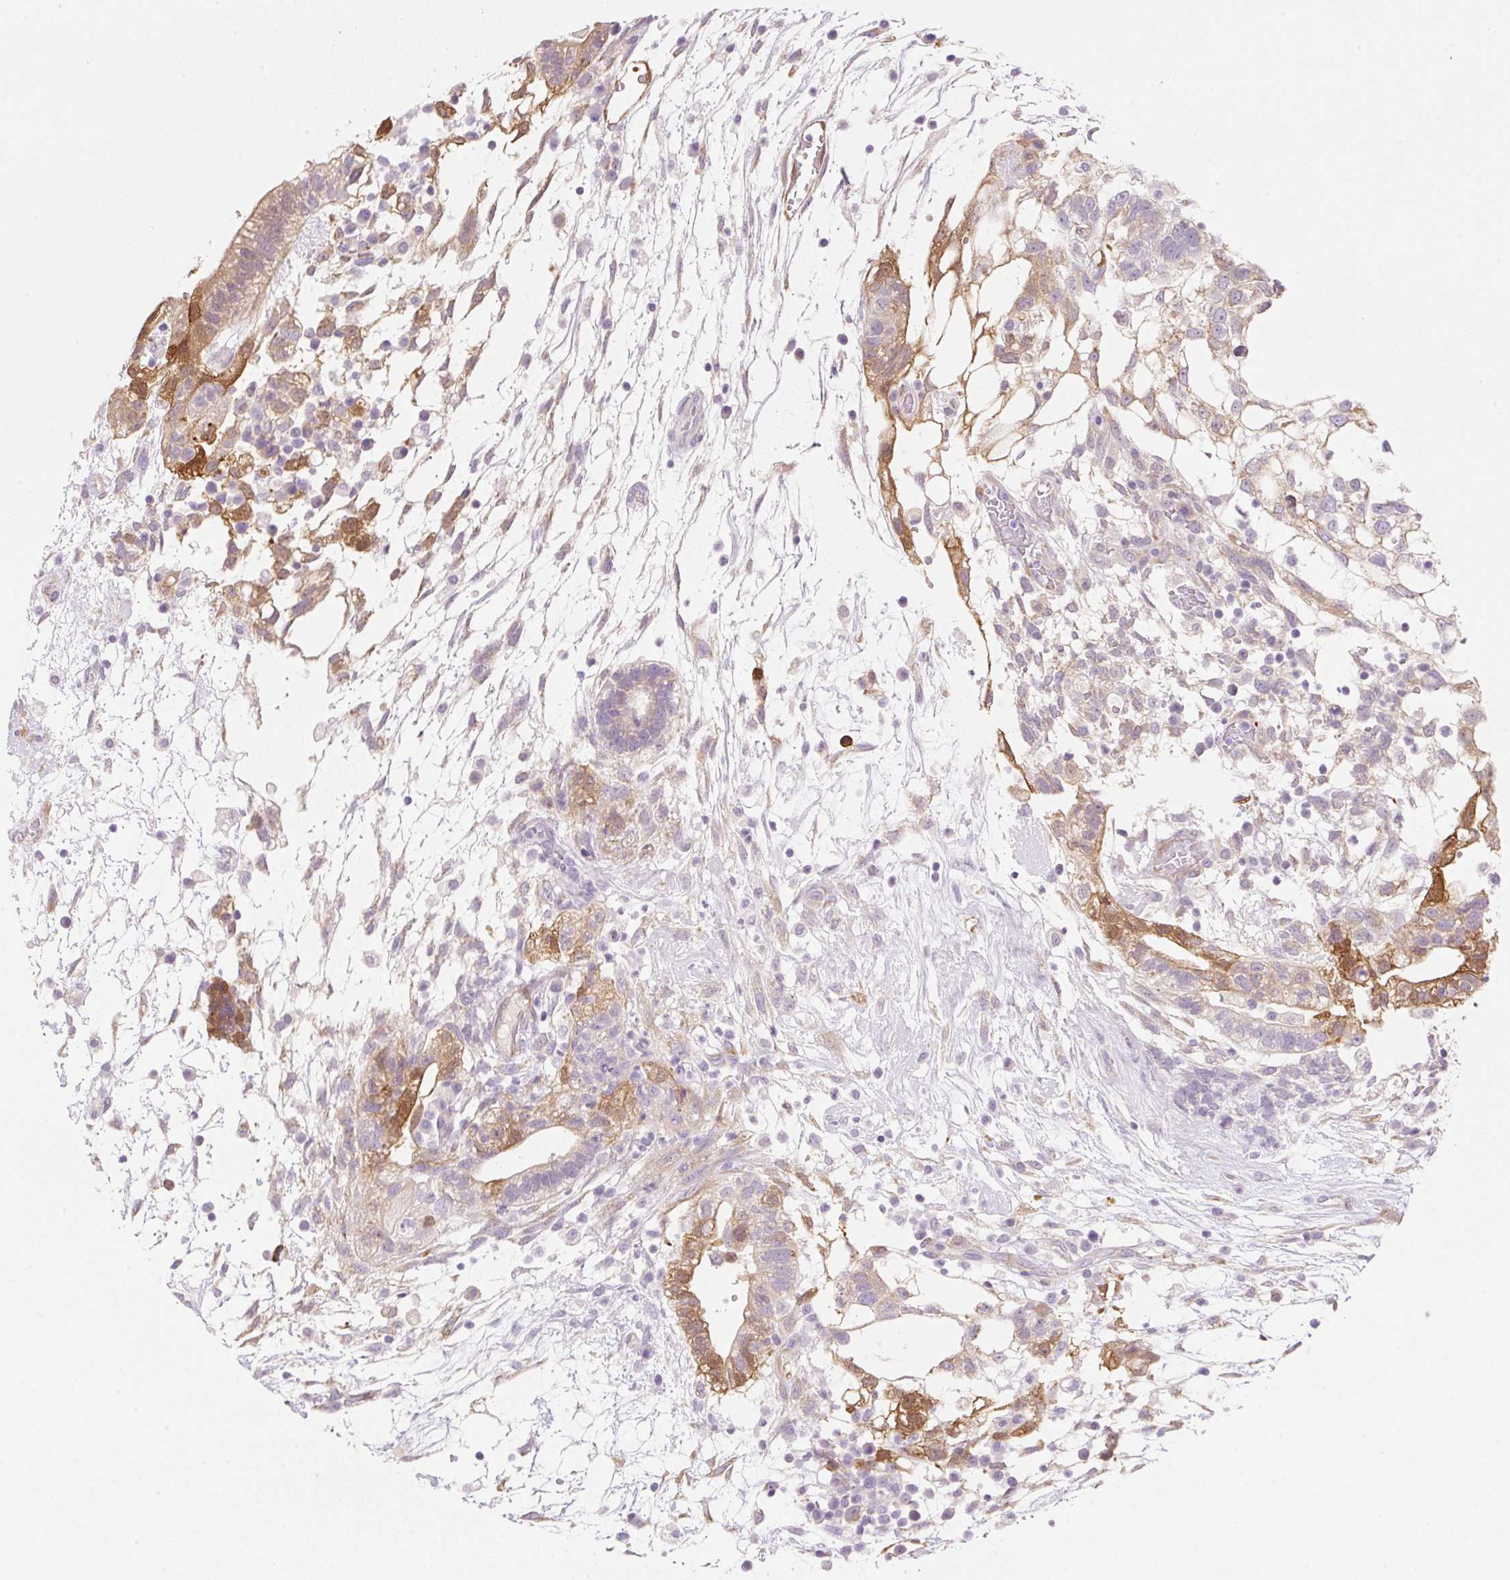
{"staining": {"intensity": "moderate", "quantity": "25%-75%", "location": "cytoplasmic/membranous"}, "tissue": "testis cancer", "cell_type": "Tumor cells", "image_type": "cancer", "snomed": [{"axis": "morphology", "description": "Carcinoma, Embryonal, NOS"}, {"axis": "topography", "description": "Testis"}], "caption": "The histopathology image displays a brown stain indicating the presence of a protein in the cytoplasmic/membranous of tumor cells in testis cancer (embryonal carcinoma).", "gene": "FABP5", "patient": {"sex": "male", "age": 32}}